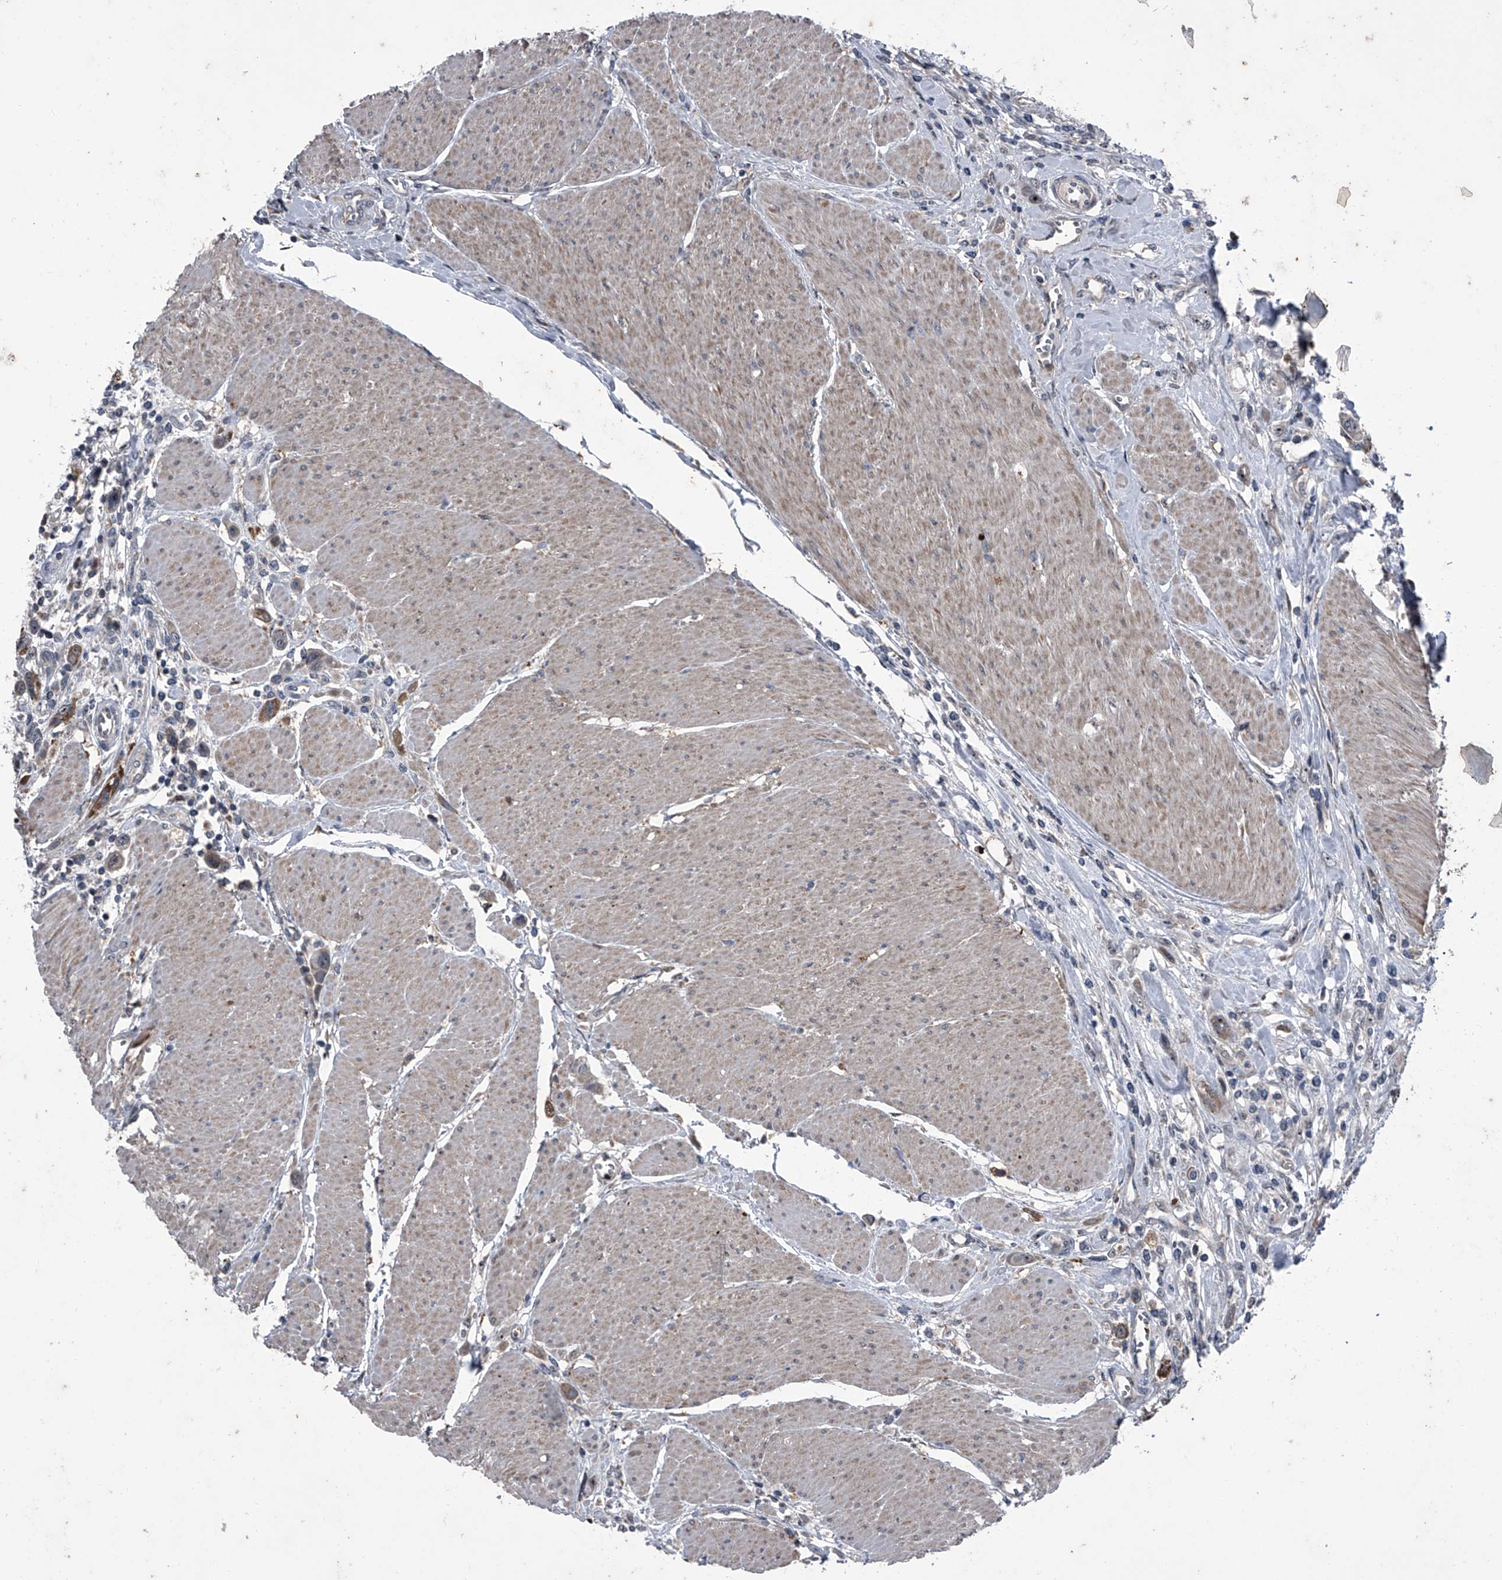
{"staining": {"intensity": "moderate", "quantity": "<25%", "location": "cytoplasmic/membranous"}, "tissue": "urothelial cancer", "cell_type": "Tumor cells", "image_type": "cancer", "snomed": [{"axis": "morphology", "description": "Urothelial carcinoma, High grade"}, {"axis": "topography", "description": "Urinary bladder"}], "caption": "Urothelial cancer stained for a protein (brown) demonstrates moderate cytoplasmic/membranous positive expression in approximately <25% of tumor cells.", "gene": "CEP85L", "patient": {"sex": "male", "age": 50}}